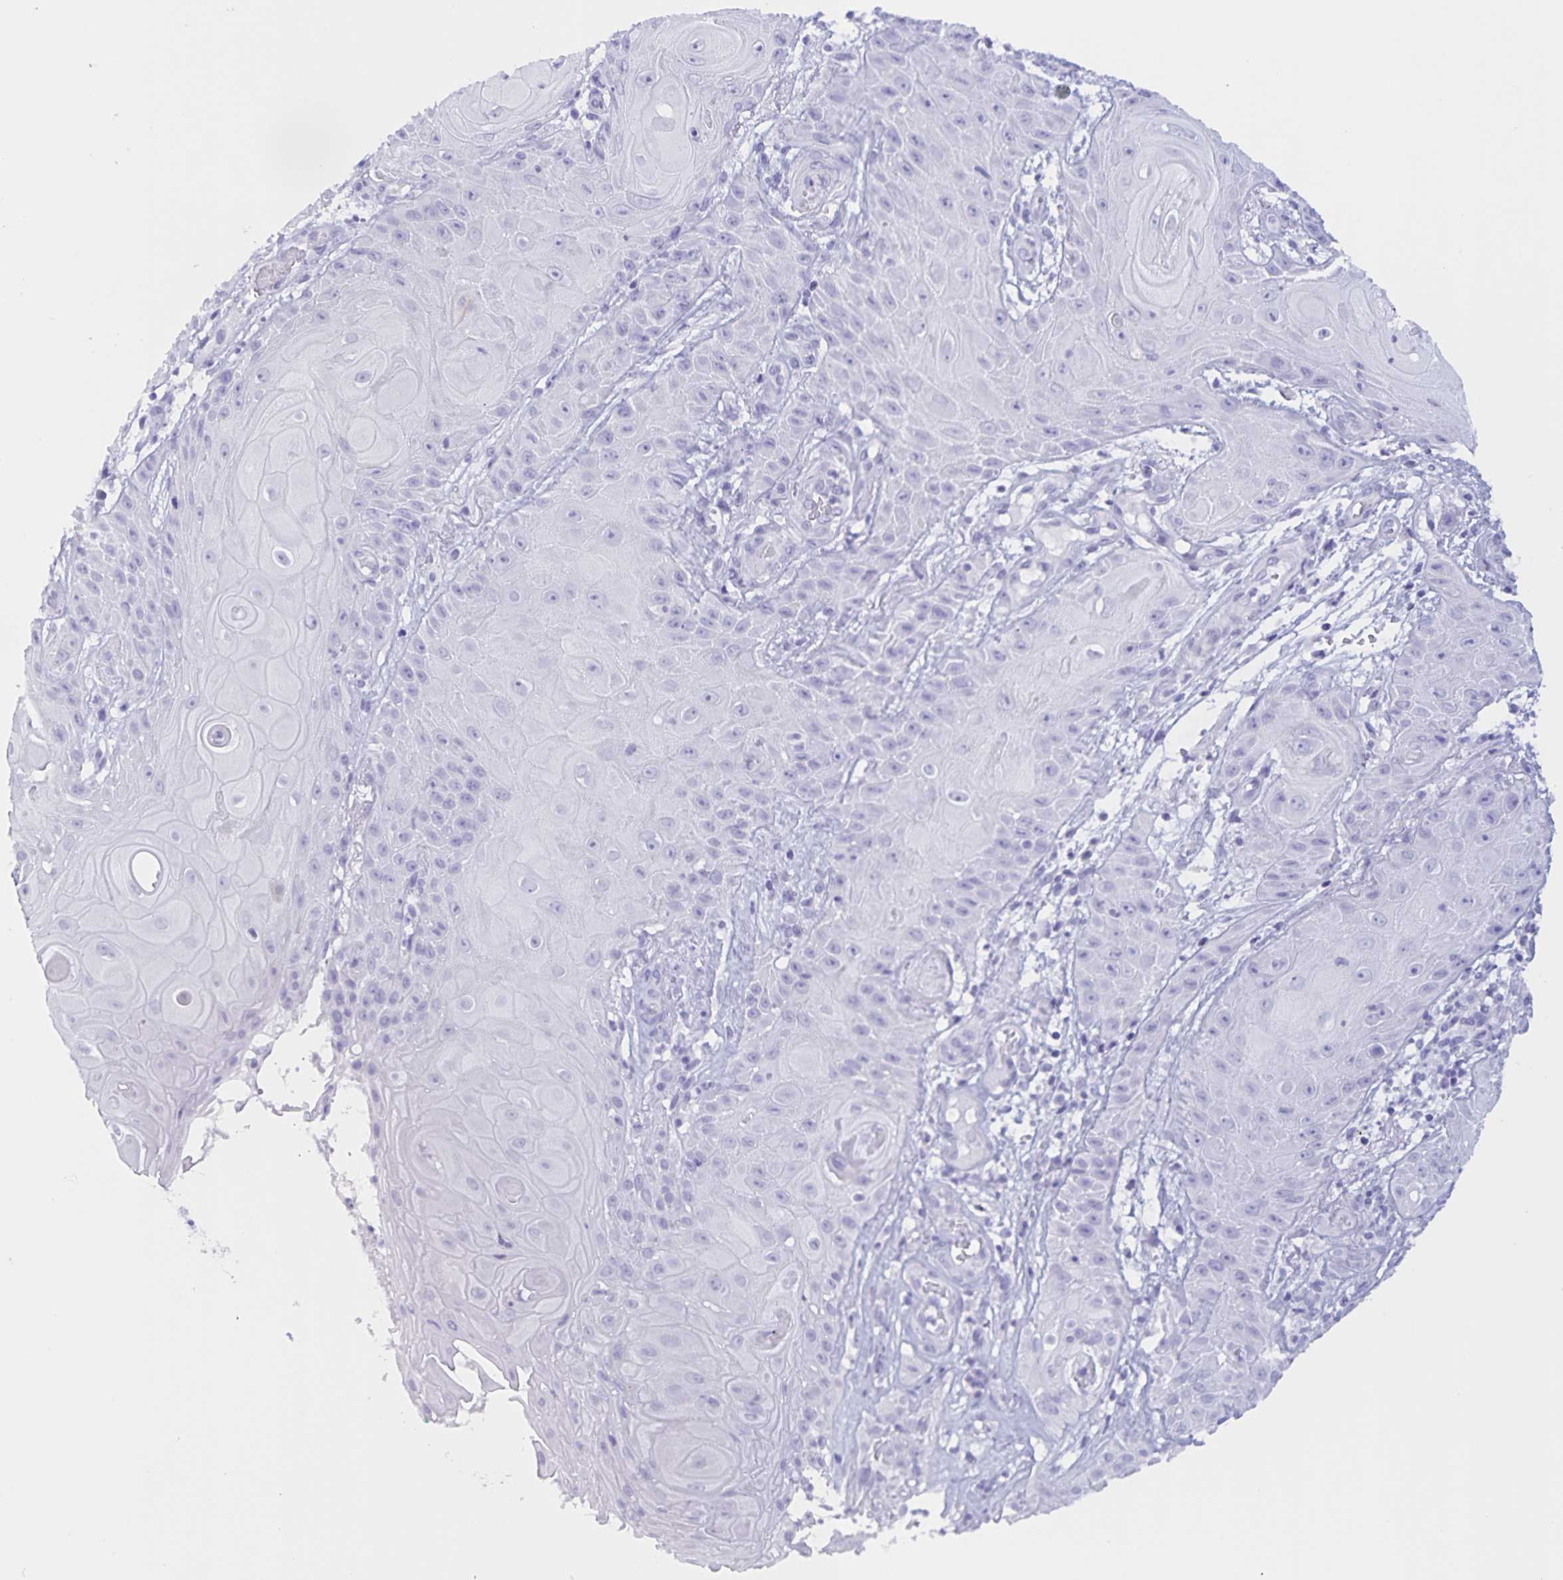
{"staining": {"intensity": "negative", "quantity": "none", "location": "none"}, "tissue": "skin cancer", "cell_type": "Tumor cells", "image_type": "cancer", "snomed": [{"axis": "morphology", "description": "Squamous cell carcinoma, NOS"}, {"axis": "topography", "description": "Skin"}], "caption": "The histopathology image exhibits no staining of tumor cells in skin cancer (squamous cell carcinoma).", "gene": "TGIF2LX", "patient": {"sex": "male", "age": 62}}